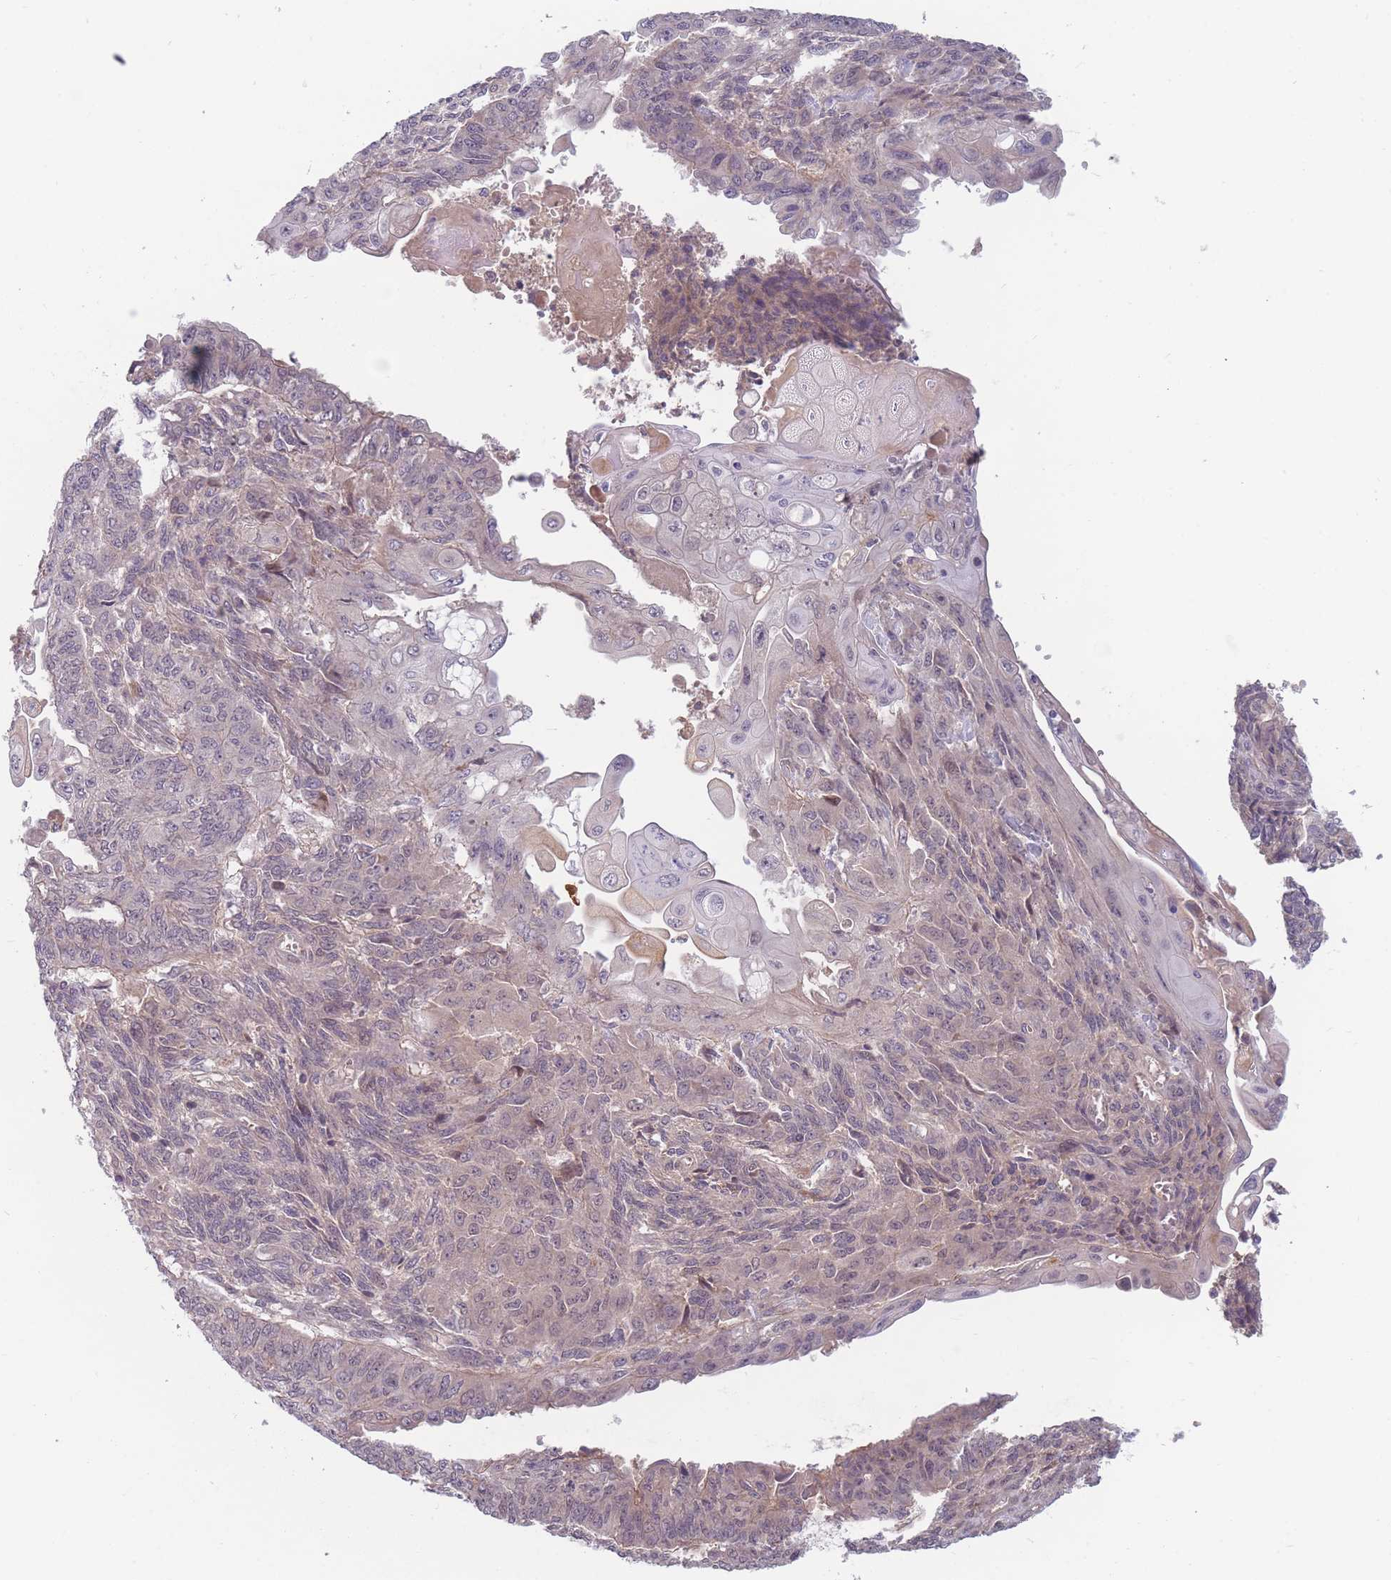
{"staining": {"intensity": "weak", "quantity": "<25%", "location": "nuclear"}, "tissue": "endometrial cancer", "cell_type": "Tumor cells", "image_type": "cancer", "snomed": [{"axis": "morphology", "description": "Adenocarcinoma, NOS"}, {"axis": "topography", "description": "Endometrium"}], "caption": "Immunohistochemistry (IHC) micrograph of human endometrial cancer (adenocarcinoma) stained for a protein (brown), which exhibits no positivity in tumor cells.", "gene": "FAM153A", "patient": {"sex": "female", "age": 32}}